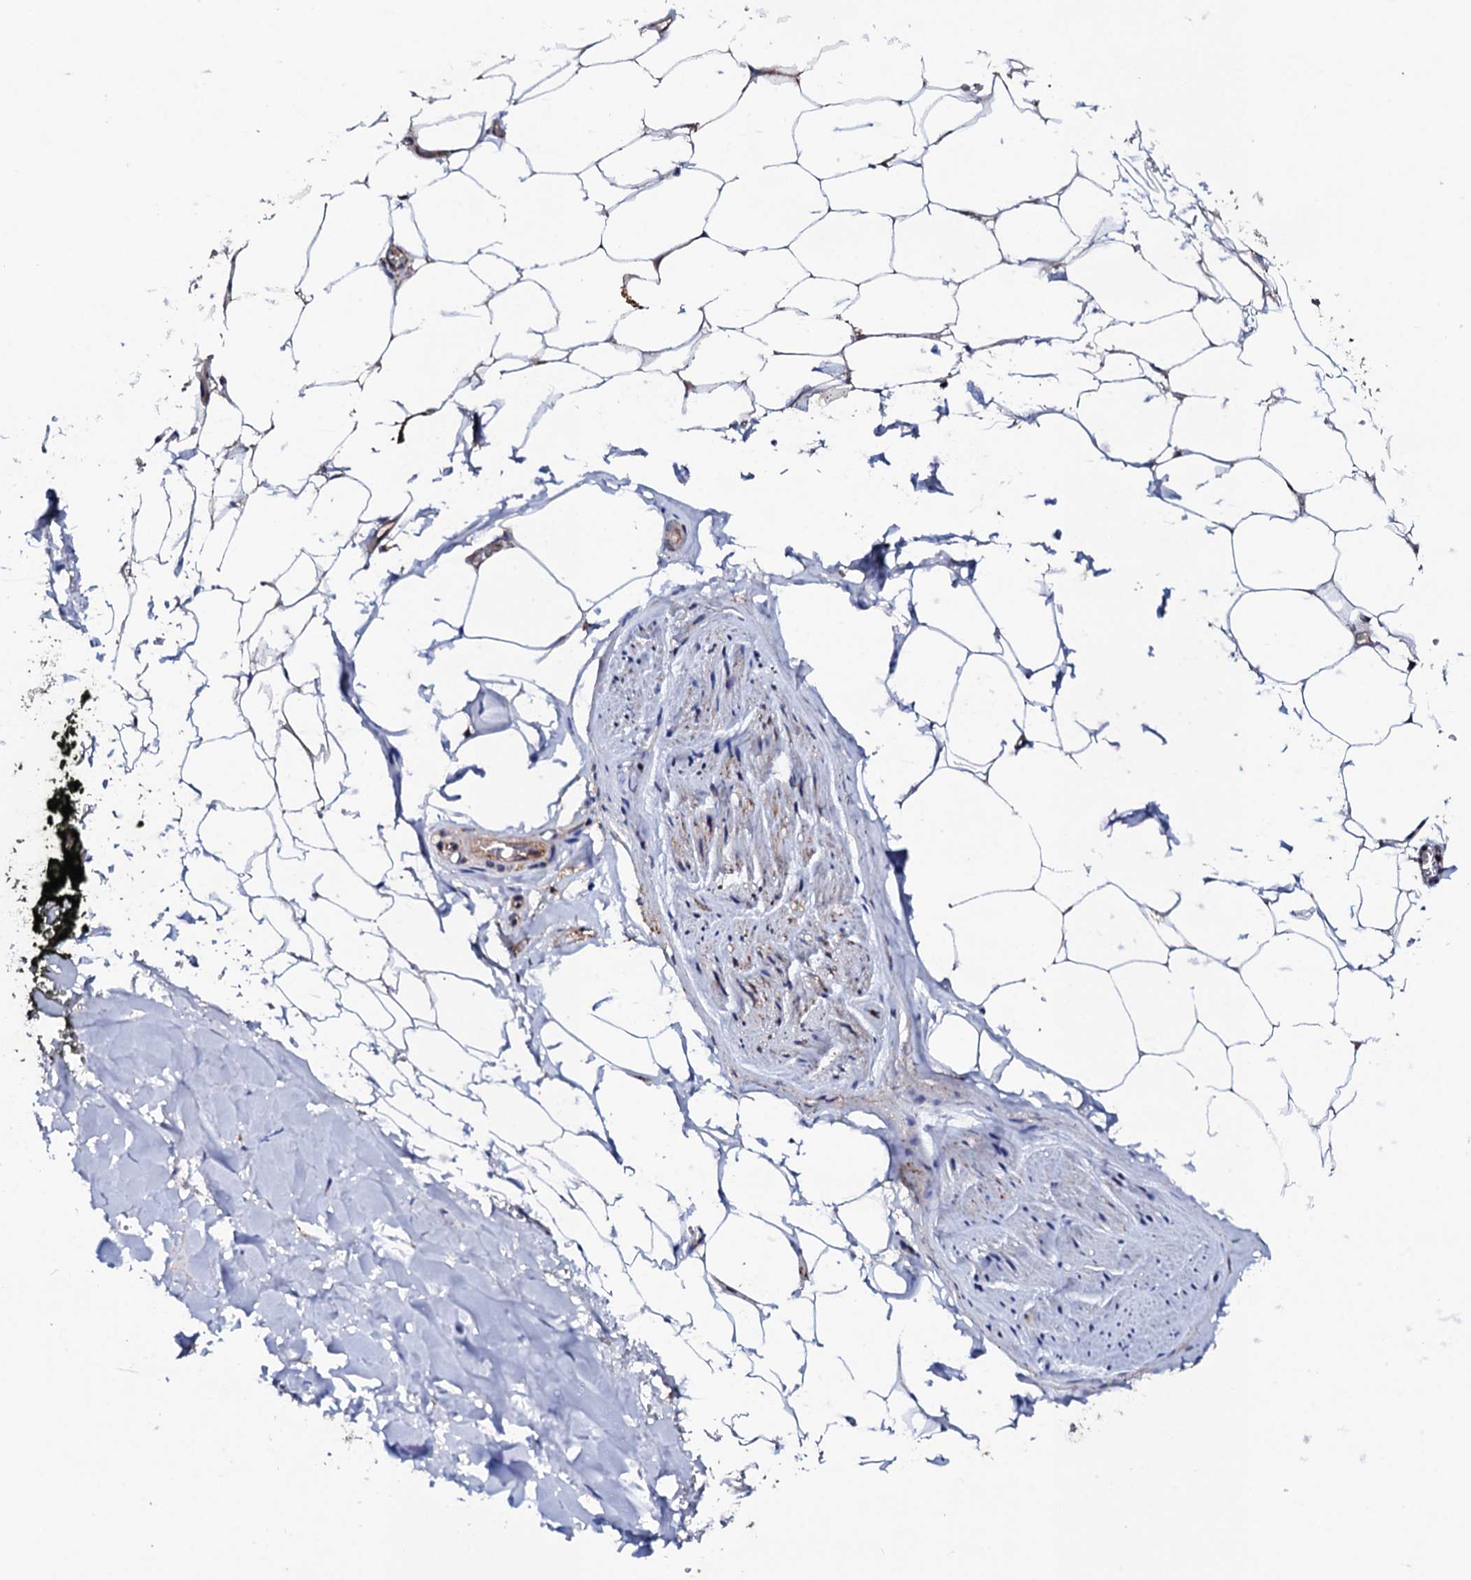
{"staining": {"intensity": "negative", "quantity": "none", "location": "none"}, "tissue": "adipose tissue", "cell_type": "Adipocytes", "image_type": "normal", "snomed": [{"axis": "morphology", "description": "Normal tissue, NOS"}, {"axis": "morphology", "description": "Adenocarcinoma, Low grade"}, {"axis": "topography", "description": "Prostate"}, {"axis": "topography", "description": "Peripheral nerve tissue"}], "caption": "Adipocytes are negative for brown protein staining in unremarkable adipose tissue. (Brightfield microscopy of DAB immunohistochemistry (IHC) at high magnification).", "gene": "MTIF3", "patient": {"sex": "male", "age": 63}}